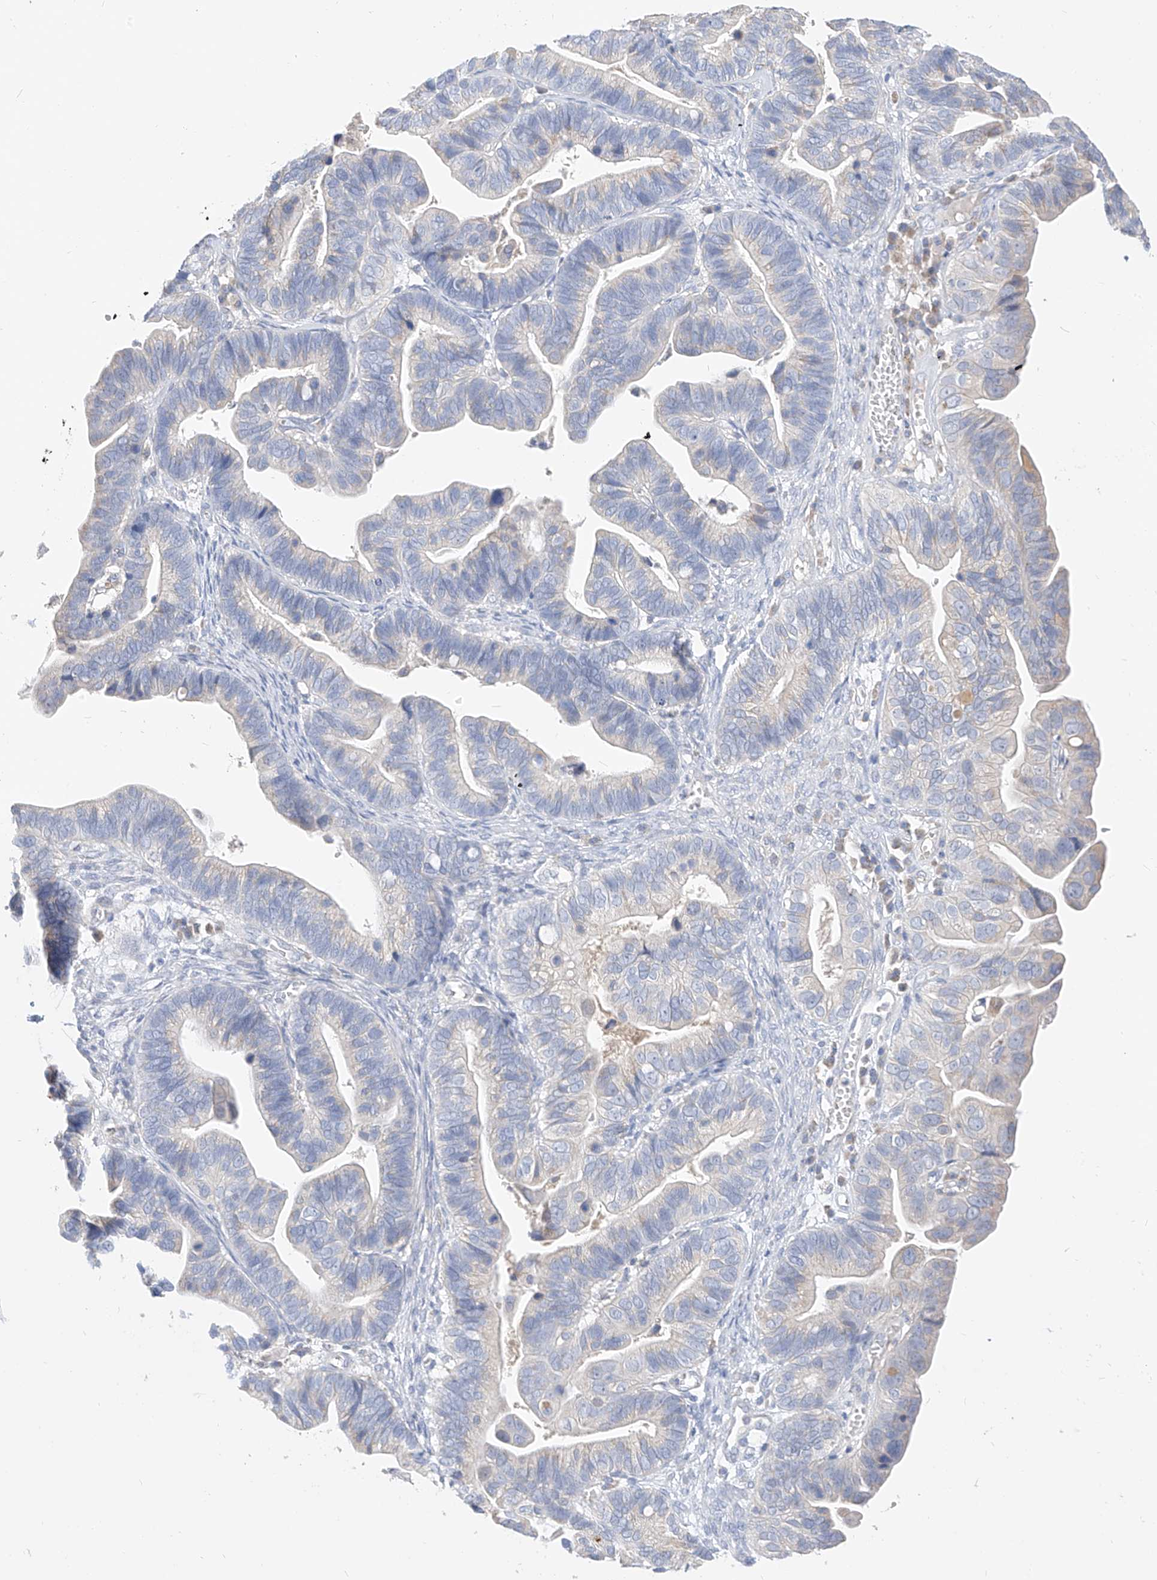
{"staining": {"intensity": "weak", "quantity": "25%-75%", "location": "cytoplasmic/membranous"}, "tissue": "ovarian cancer", "cell_type": "Tumor cells", "image_type": "cancer", "snomed": [{"axis": "morphology", "description": "Cystadenocarcinoma, serous, NOS"}, {"axis": "topography", "description": "Ovary"}], "caption": "Protein staining of ovarian cancer (serous cystadenocarcinoma) tissue shows weak cytoplasmic/membranous staining in approximately 25%-75% of tumor cells. (Brightfield microscopy of DAB IHC at high magnification).", "gene": "RASA2", "patient": {"sex": "female", "age": 56}}